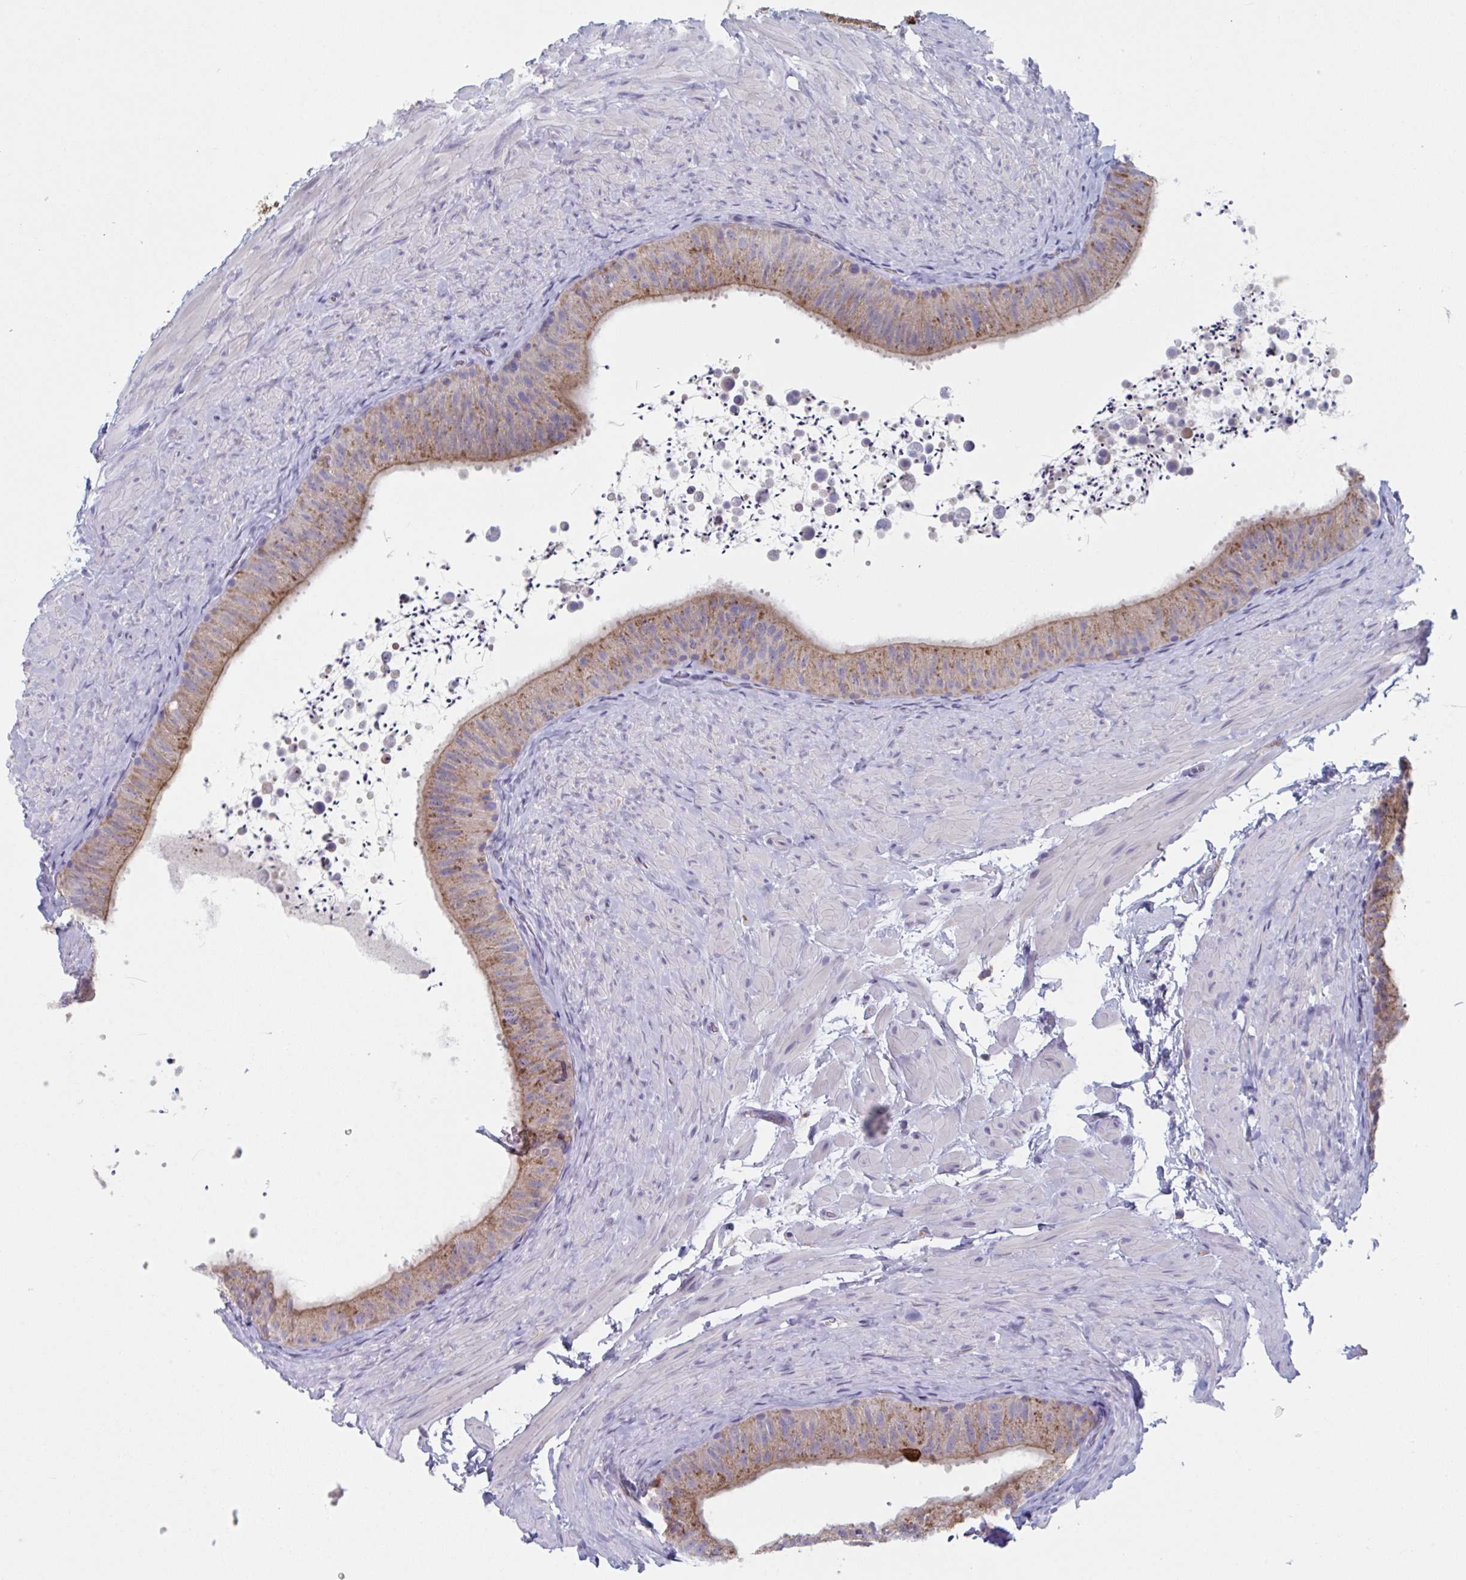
{"staining": {"intensity": "moderate", "quantity": ">75%", "location": "cytoplasmic/membranous"}, "tissue": "epididymis", "cell_type": "Glandular cells", "image_type": "normal", "snomed": [{"axis": "morphology", "description": "Normal tissue, NOS"}, {"axis": "topography", "description": "Epididymis, spermatic cord, NOS"}, {"axis": "topography", "description": "Epididymis"}], "caption": "A brown stain highlights moderate cytoplasmic/membranous expression of a protein in glandular cells of normal epididymis. Nuclei are stained in blue.", "gene": "NIPSNAP1", "patient": {"sex": "male", "age": 31}}